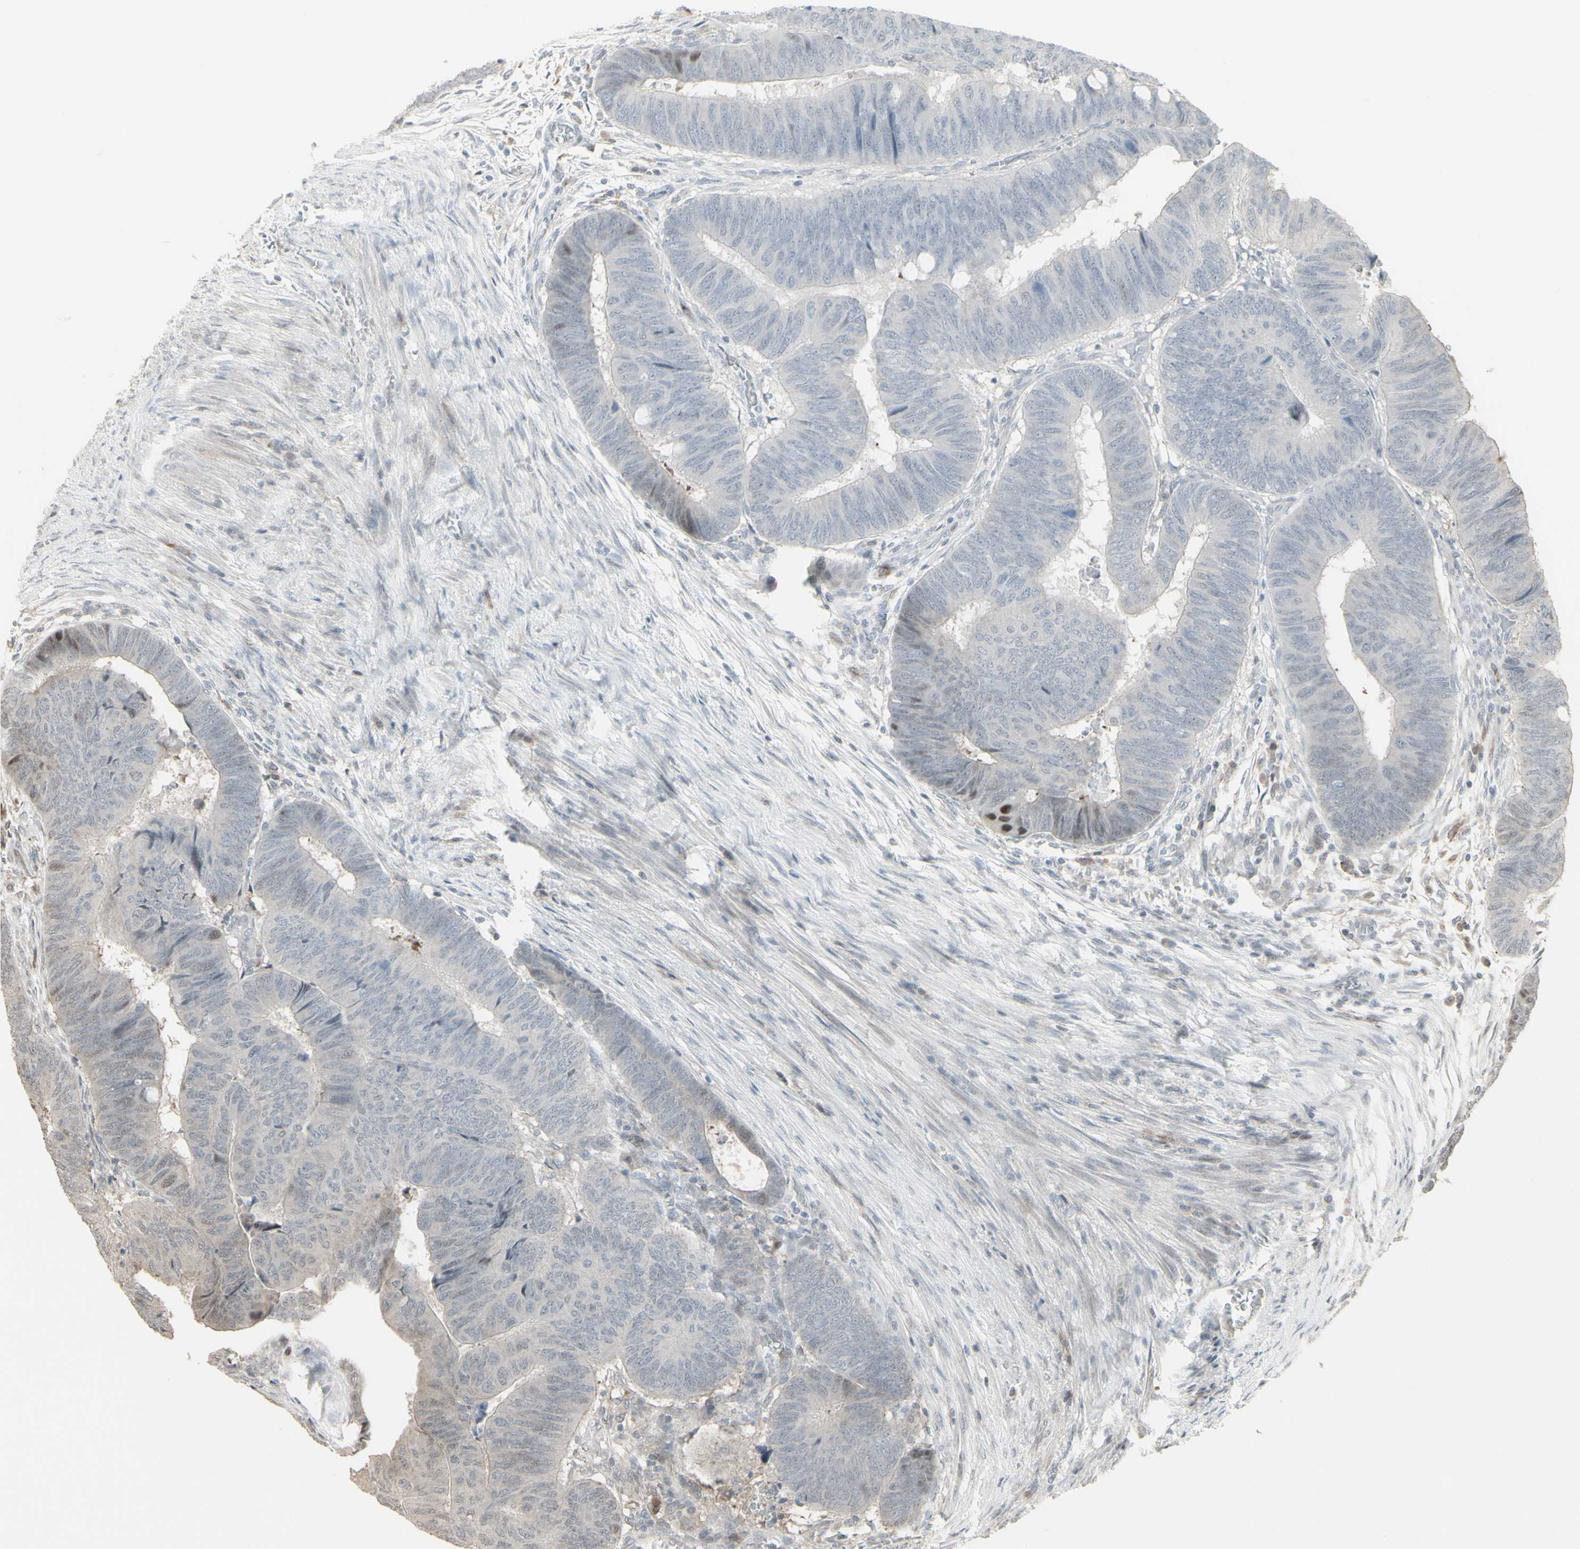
{"staining": {"intensity": "negative", "quantity": "none", "location": "none"}, "tissue": "colorectal cancer", "cell_type": "Tumor cells", "image_type": "cancer", "snomed": [{"axis": "morphology", "description": "Normal tissue, NOS"}, {"axis": "morphology", "description": "Adenocarcinoma, NOS"}, {"axis": "topography", "description": "Rectum"}, {"axis": "topography", "description": "Peripheral nerve tissue"}], "caption": "Colorectal adenocarcinoma stained for a protein using immunohistochemistry (IHC) reveals no expression tumor cells.", "gene": "CD33", "patient": {"sex": "male", "age": 92}}